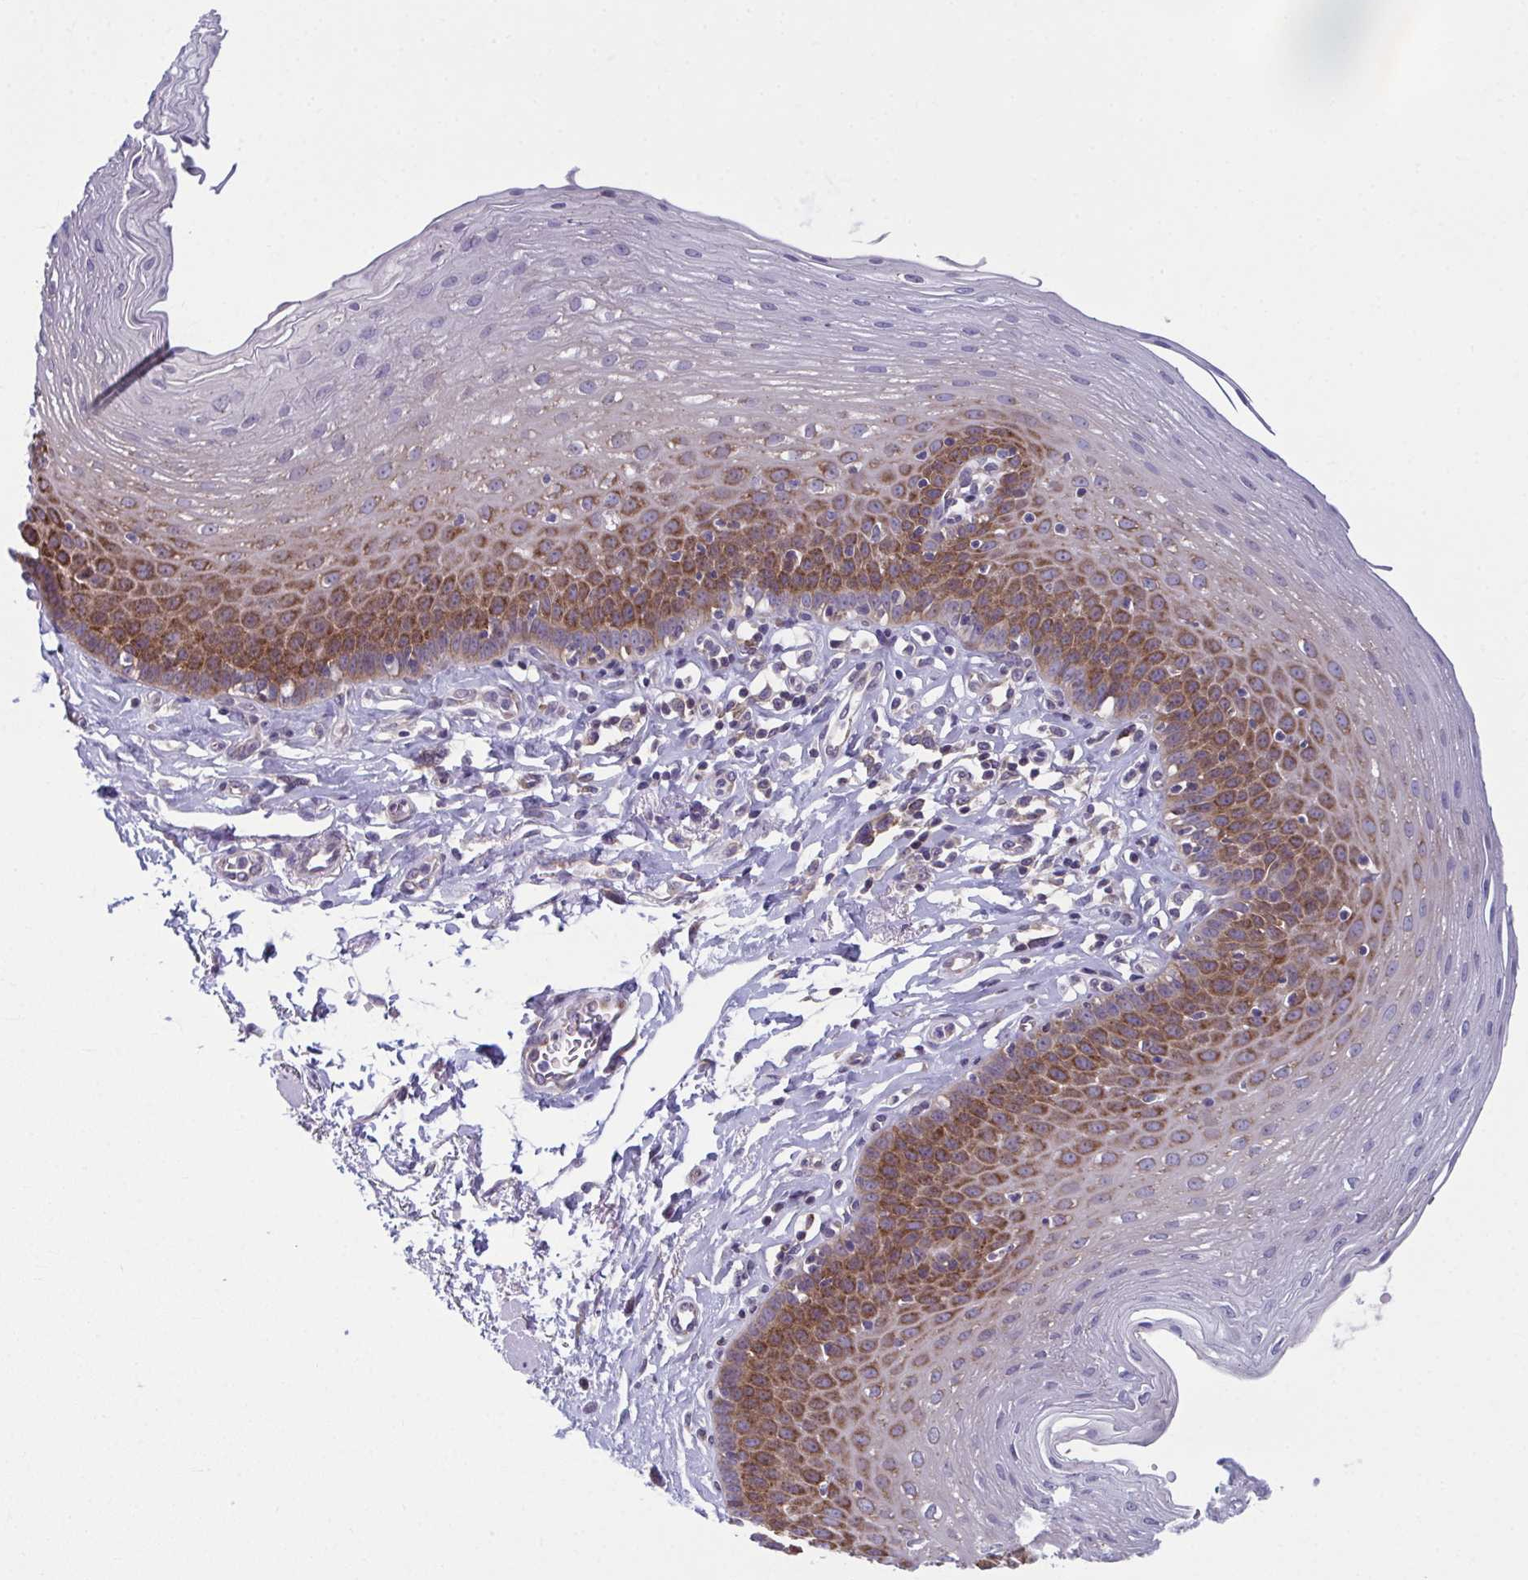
{"staining": {"intensity": "moderate", "quantity": "25%-75%", "location": "cytoplasmic/membranous"}, "tissue": "esophagus", "cell_type": "Squamous epithelial cells", "image_type": "normal", "snomed": [{"axis": "morphology", "description": "Normal tissue, NOS"}, {"axis": "topography", "description": "Esophagus"}], "caption": "Squamous epithelial cells reveal moderate cytoplasmic/membranous expression in about 25%-75% of cells in unremarkable esophagus.", "gene": "TMEM108", "patient": {"sex": "female", "age": 81}}